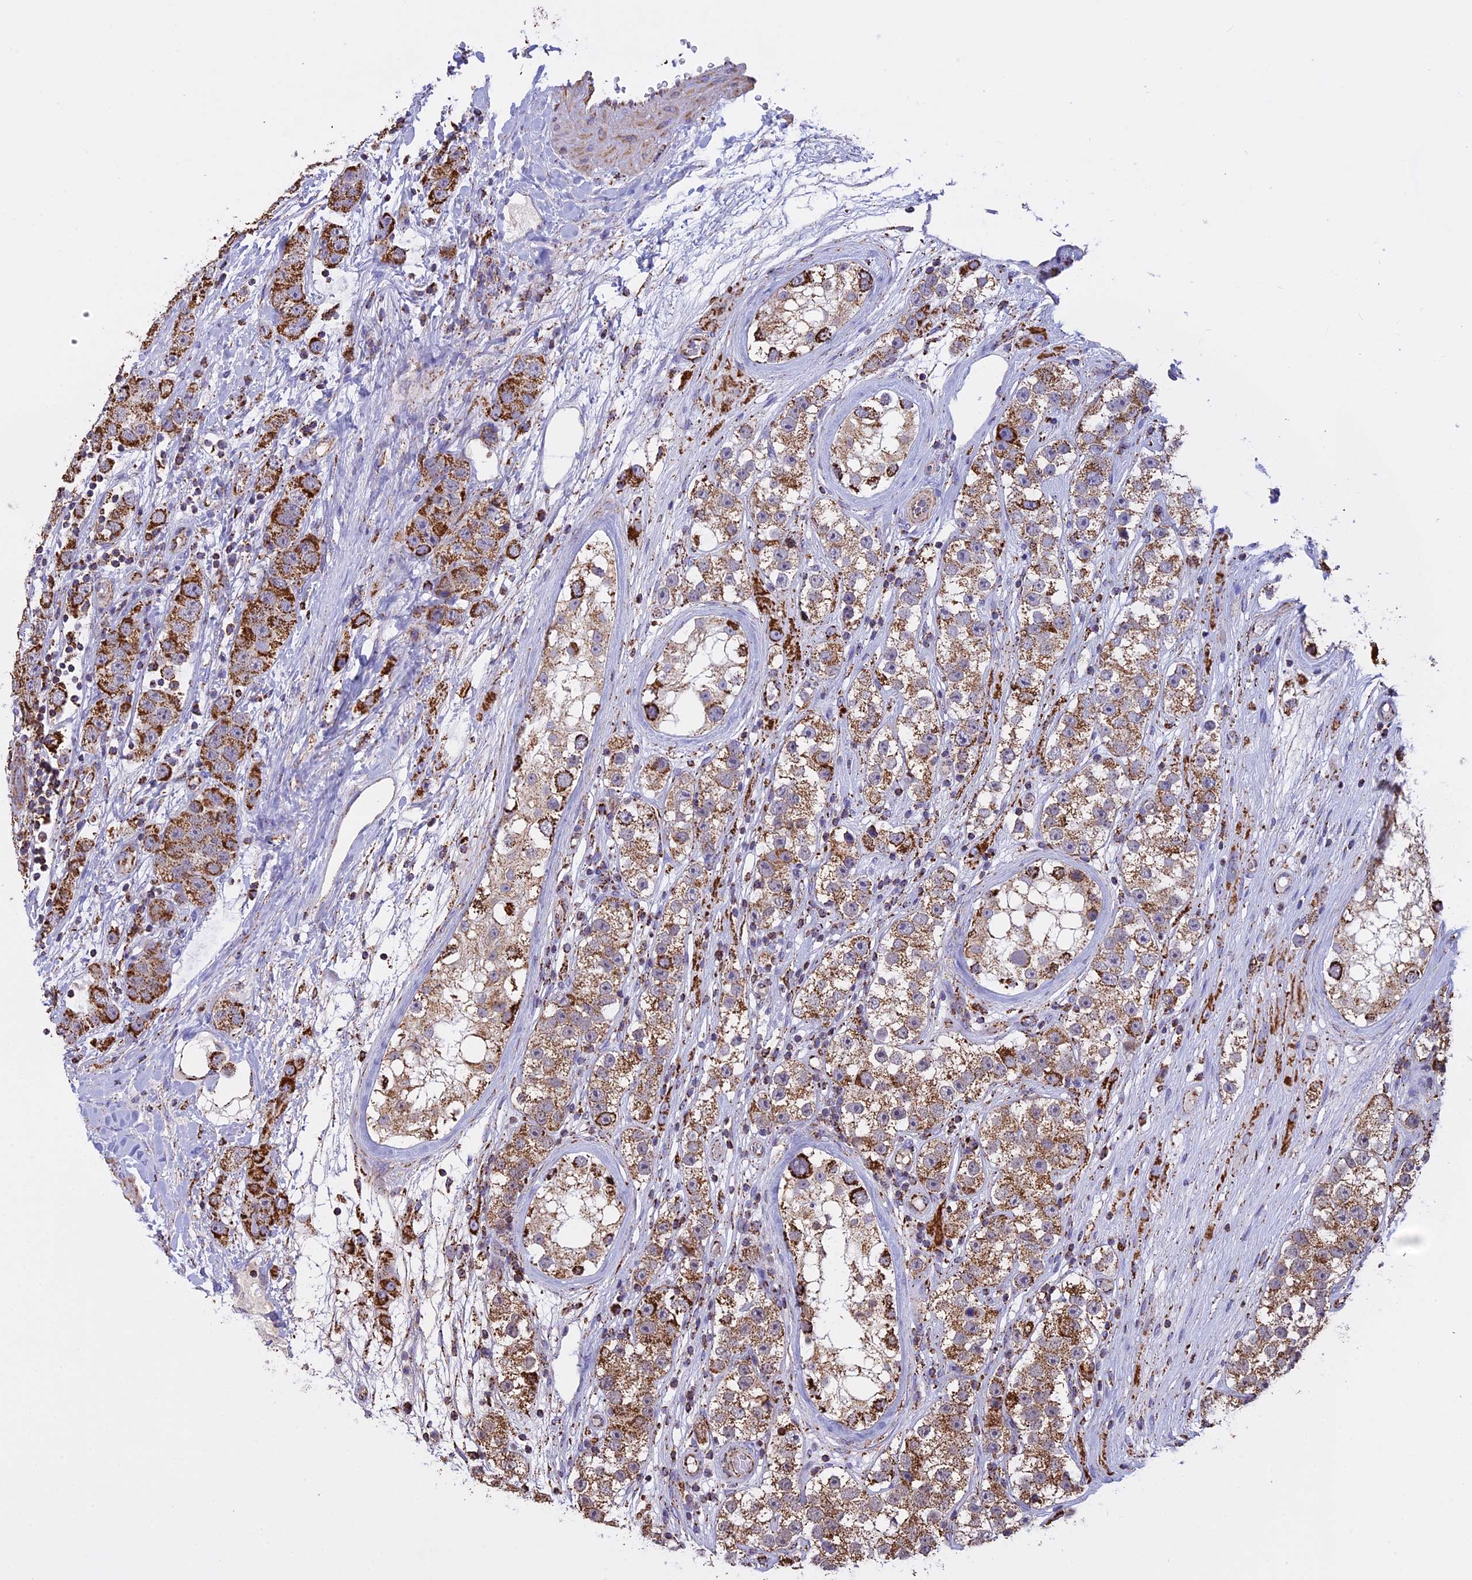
{"staining": {"intensity": "strong", "quantity": "25%-75%", "location": "cytoplasmic/membranous"}, "tissue": "testis cancer", "cell_type": "Tumor cells", "image_type": "cancer", "snomed": [{"axis": "morphology", "description": "Seminoma, NOS"}, {"axis": "topography", "description": "Testis"}], "caption": "Protein staining shows strong cytoplasmic/membranous positivity in about 25%-75% of tumor cells in seminoma (testis).", "gene": "KCNG1", "patient": {"sex": "male", "age": 28}}